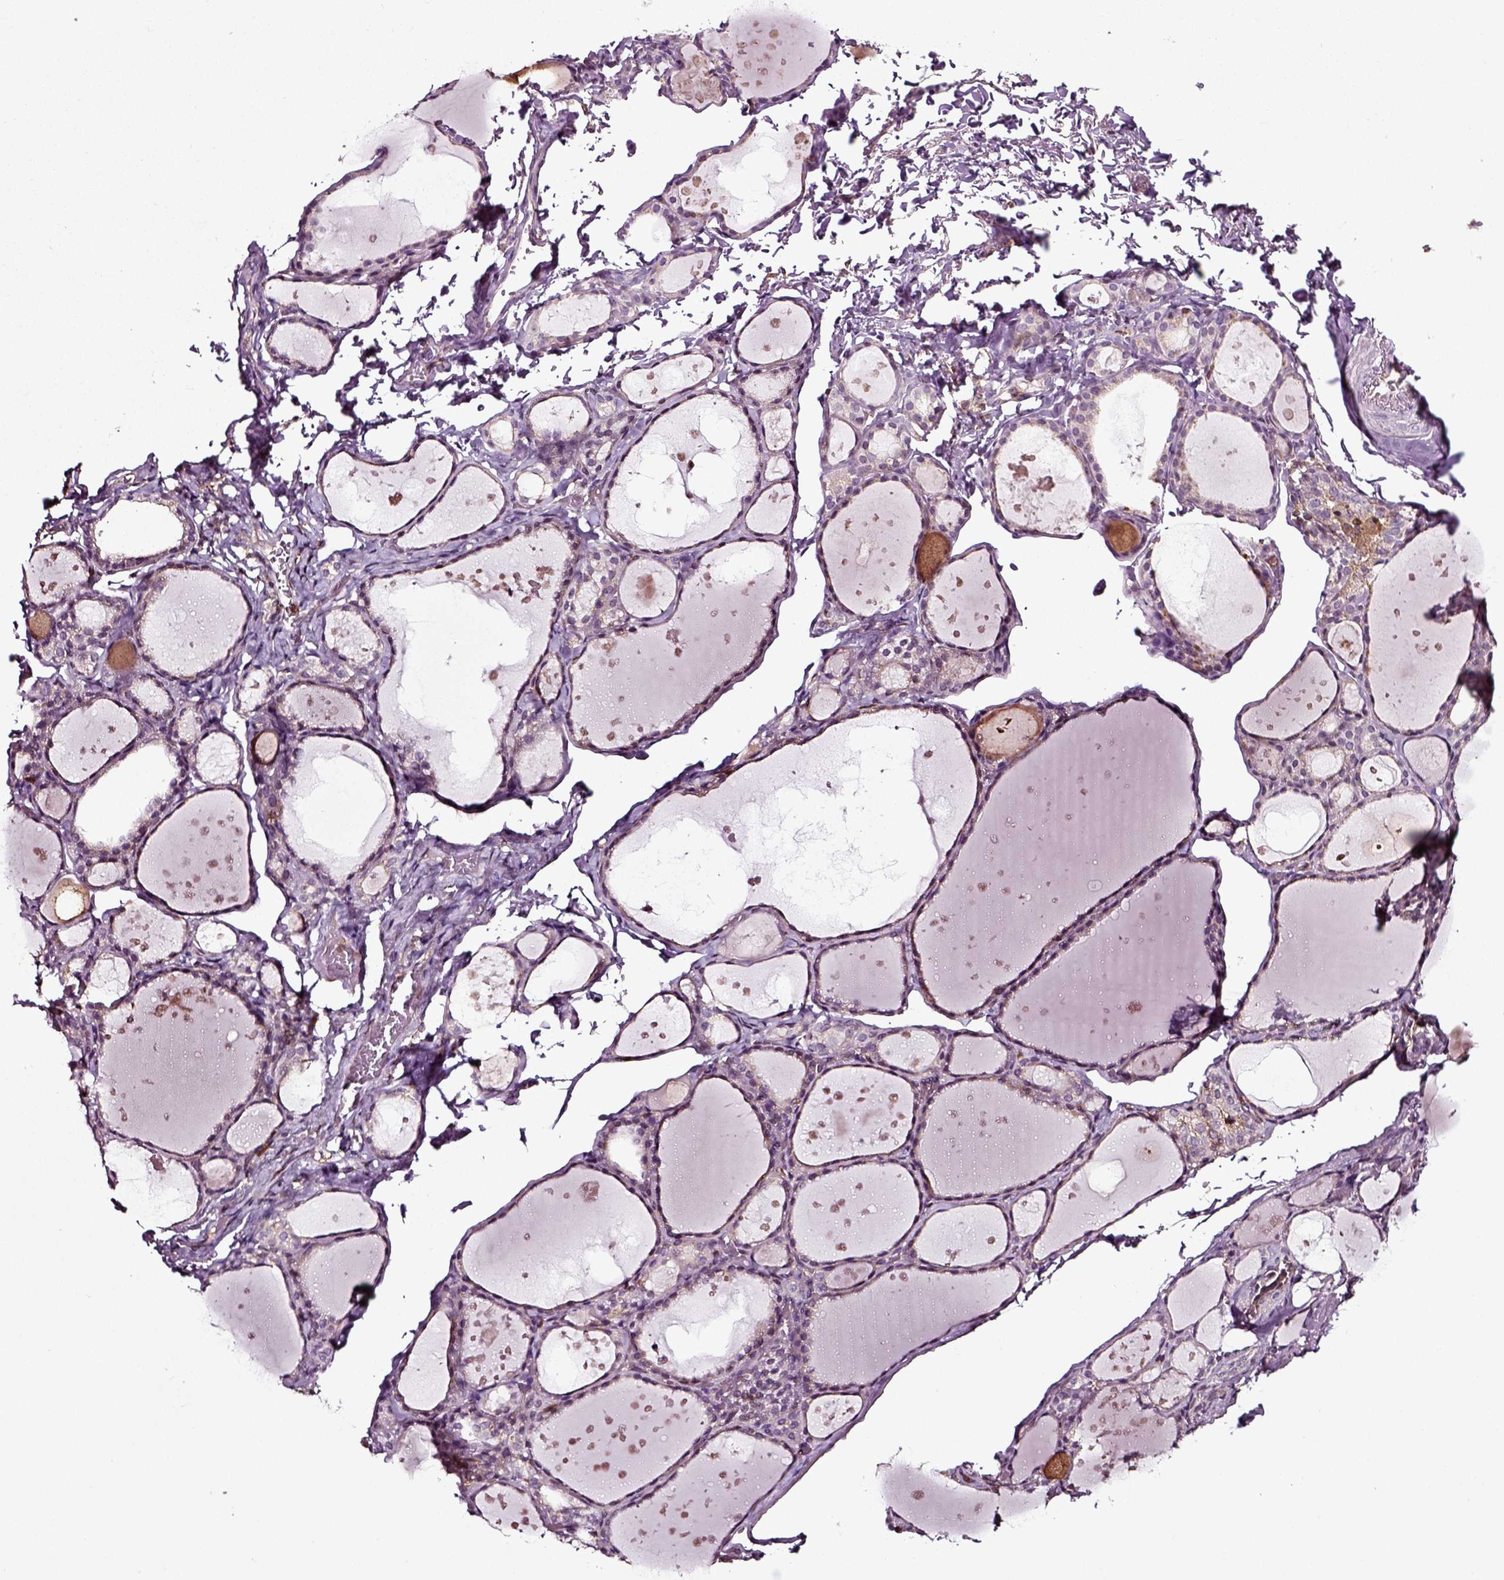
{"staining": {"intensity": "negative", "quantity": "none", "location": "none"}, "tissue": "thyroid gland", "cell_type": "Glandular cells", "image_type": "normal", "snomed": [{"axis": "morphology", "description": "Normal tissue, NOS"}, {"axis": "topography", "description": "Thyroid gland"}], "caption": "Protein analysis of unremarkable thyroid gland demonstrates no significant expression in glandular cells. The staining is performed using DAB brown chromogen with nuclei counter-stained in using hematoxylin.", "gene": "RHOF", "patient": {"sex": "male", "age": 68}}